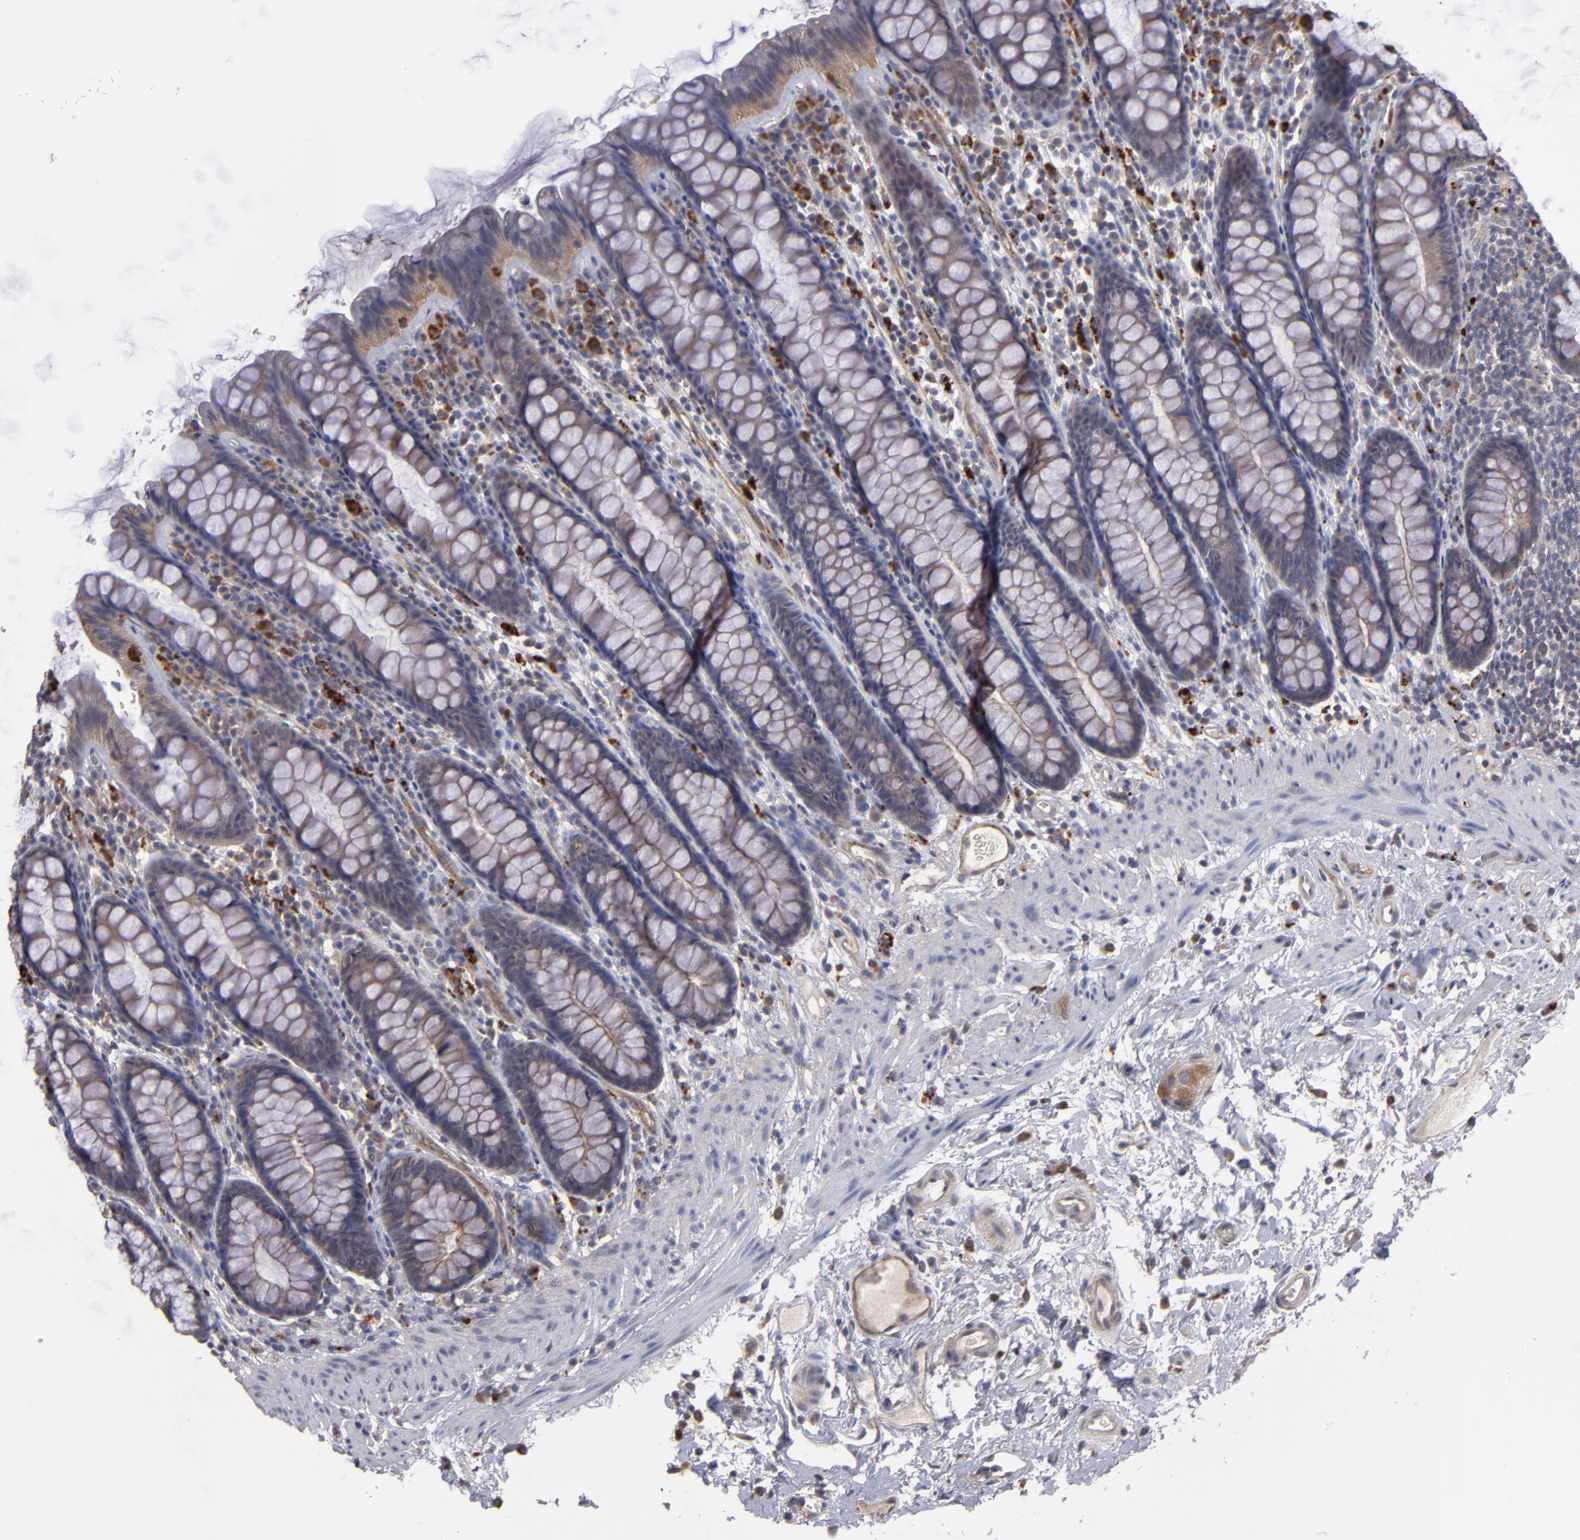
{"staining": {"intensity": "moderate", "quantity": ">75%", "location": "cytoplasmic/membranous"}, "tissue": "rectum", "cell_type": "Glandular cells", "image_type": "normal", "snomed": [{"axis": "morphology", "description": "Normal tissue, NOS"}, {"axis": "topography", "description": "Rectum"}], "caption": "Immunohistochemistry (IHC) (DAB) staining of benign human rectum exhibits moderate cytoplasmic/membranous protein expression in approximately >75% of glandular cells.", "gene": "CTSO", "patient": {"sex": "male", "age": 92}}